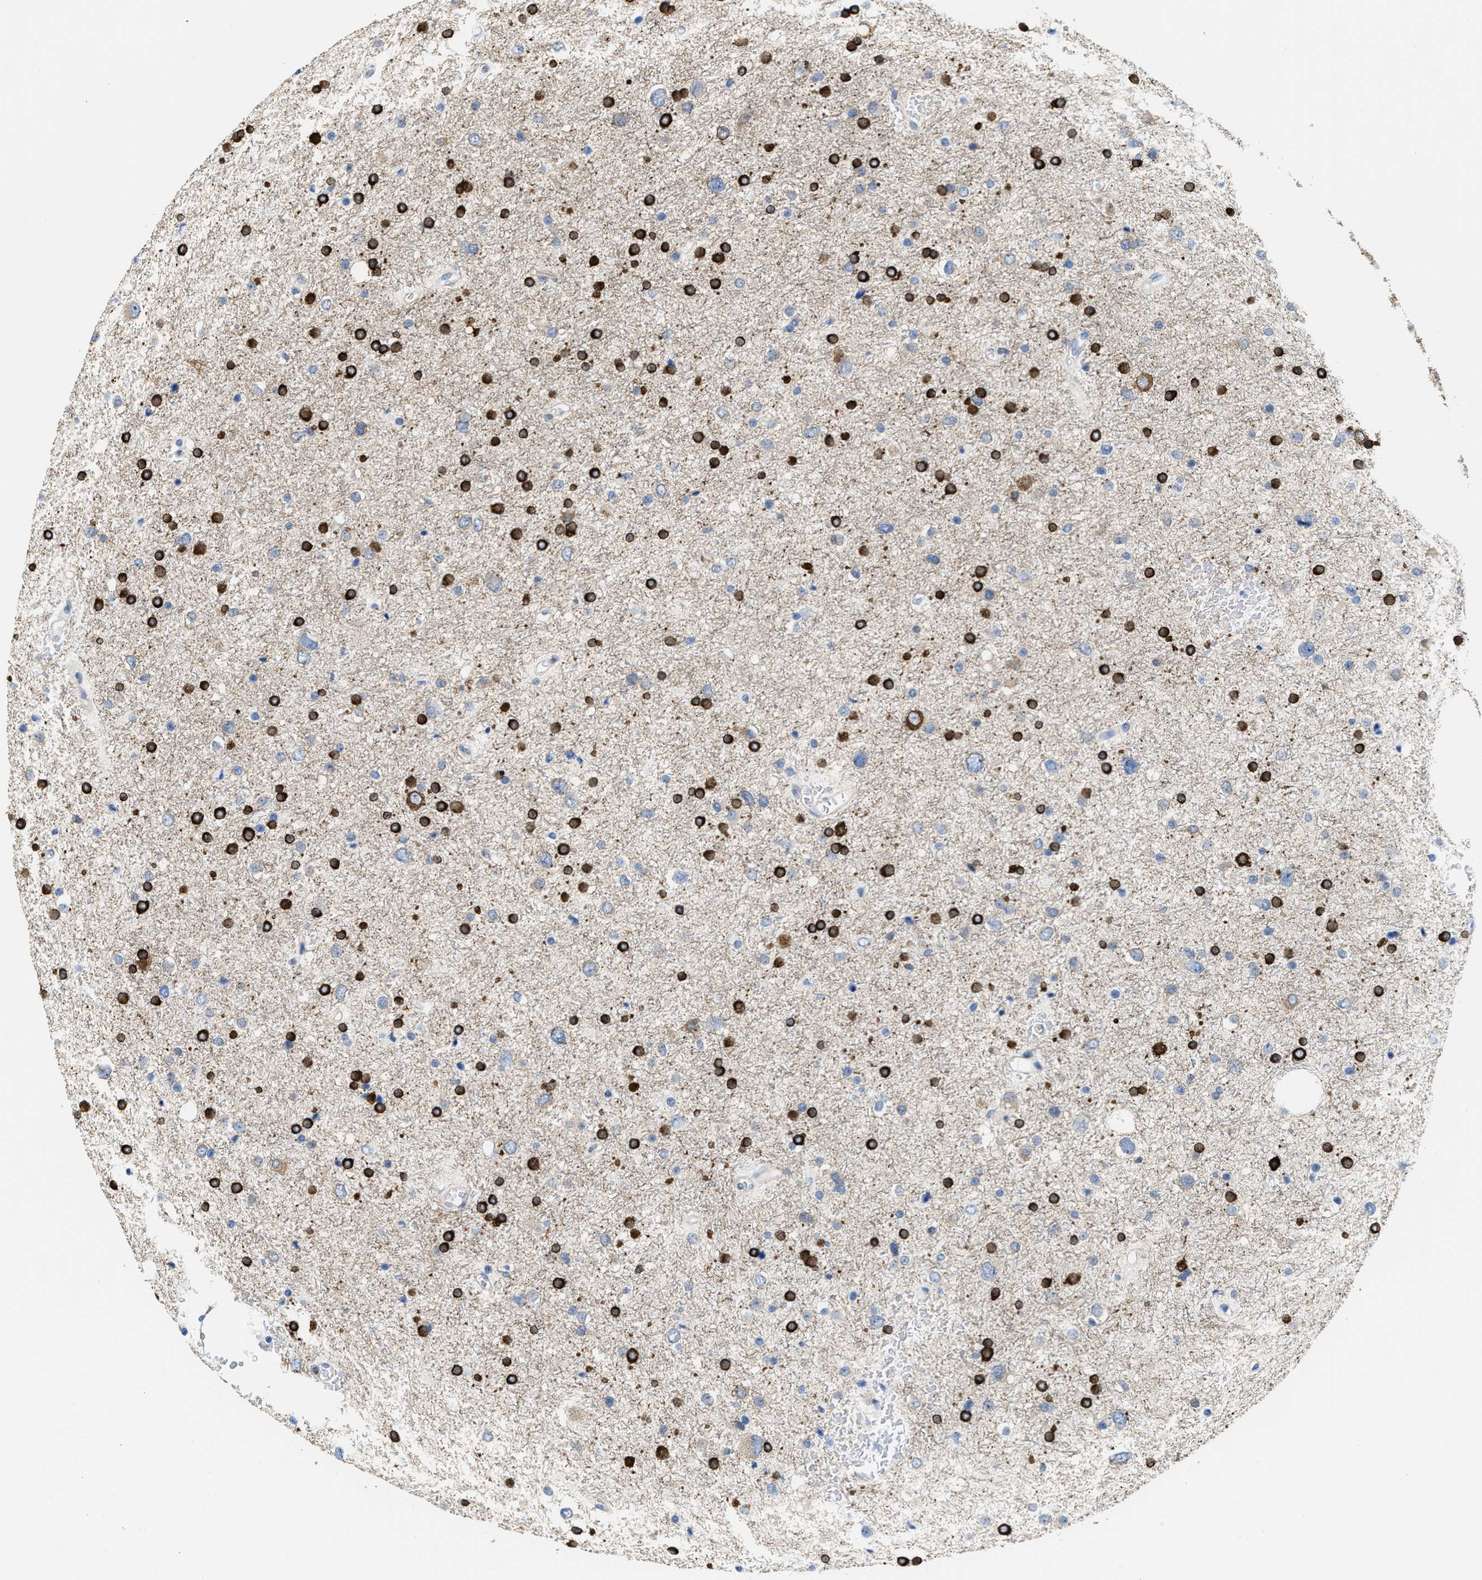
{"staining": {"intensity": "strong", "quantity": "25%-75%", "location": "cytoplasmic/membranous"}, "tissue": "glioma", "cell_type": "Tumor cells", "image_type": "cancer", "snomed": [{"axis": "morphology", "description": "Glioma, malignant, Low grade"}, {"axis": "topography", "description": "Brain"}], "caption": "Malignant glioma (low-grade) stained for a protein reveals strong cytoplasmic/membranous positivity in tumor cells.", "gene": "DSCAM", "patient": {"sex": "female", "age": 37}}